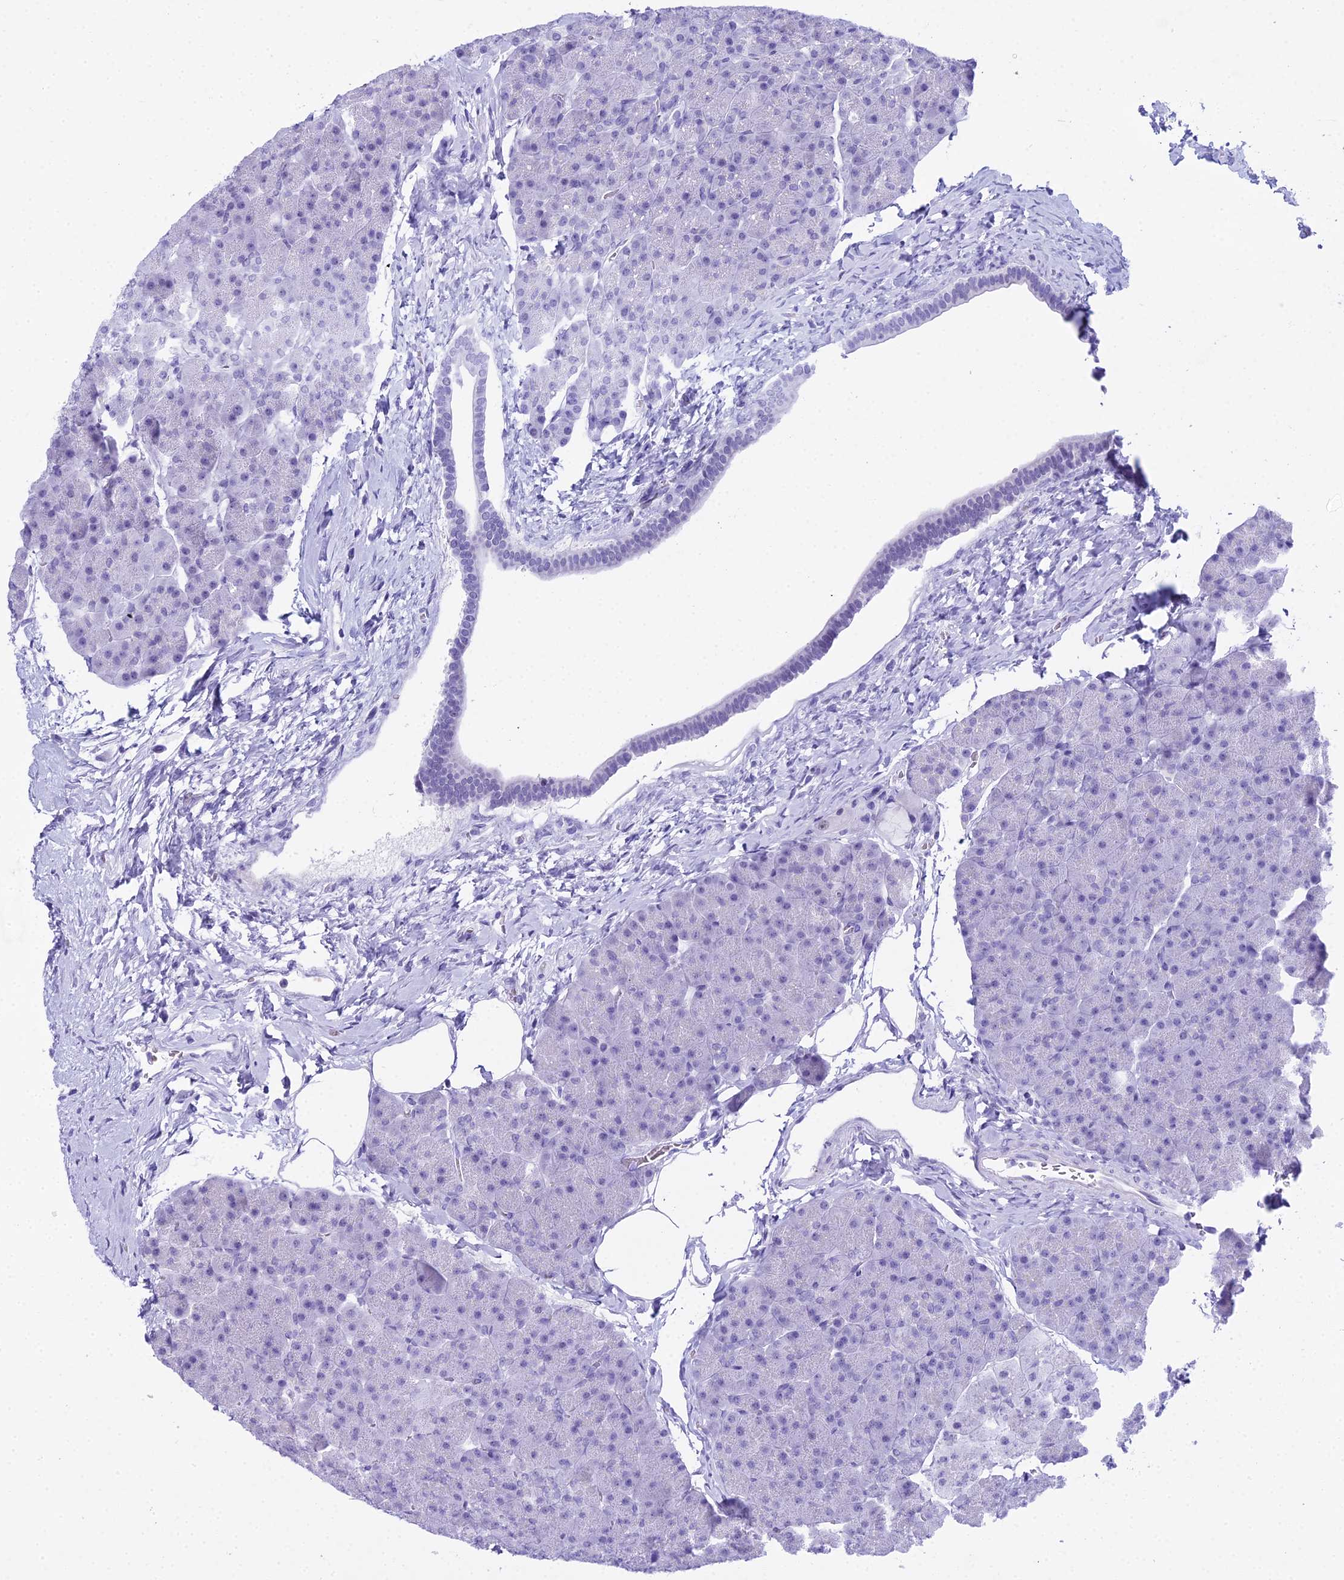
{"staining": {"intensity": "negative", "quantity": "none", "location": "none"}, "tissue": "pancreas", "cell_type": "Exocrine glandular cells", "image_type": "normal", "snomed": [{"axis": "morphology", "description": "Normal tissue, NOS"}, {"axis": "topography", "description": "Pancreas"}], "caption": "The image demonstrates no significant staining in exocrine glandular cells of pancreas. (DAB (3,3'-diaminobenzidine) immunohistochemistry visualized using brightfield microscopy, high magnification).", "gene": "RNPS1", "patient": {"sex": "male", "age": 36}}